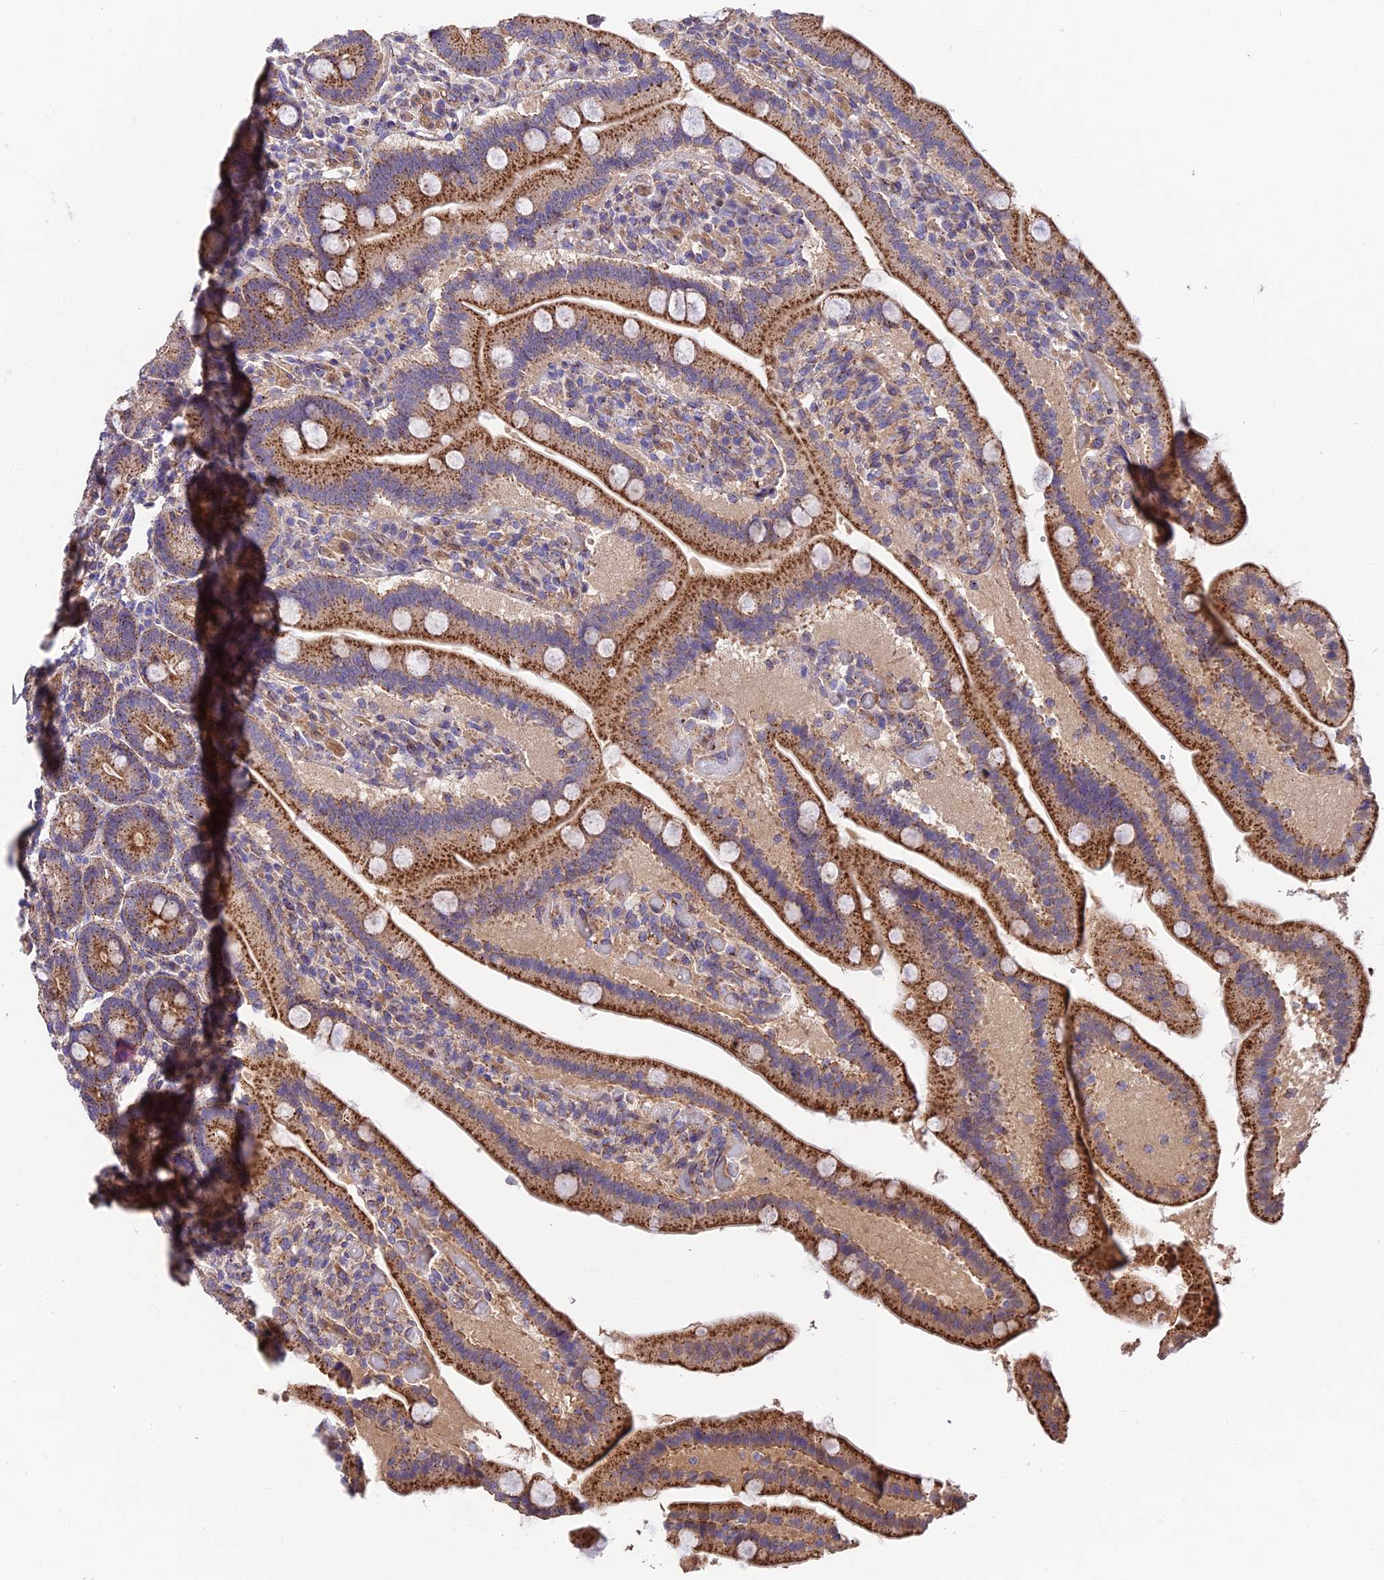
{"staining": {"intensity": "strong", "quantity": ">75%", "location": "cytoplasmic/membranous"}, "tissue": "duodenum", "cell_type": "Glandular cells", "image_type": "normal", "snomed": [{"axis": "morphology", "description": "Normal tissue, NOS"}, {"axis": "topography", "description": "Duodenum"}], "caption": "DAB (3,3'-diaminobenzidine) immunohistochemical staining of unremarkable duodenum demonstrates strong cytoplasmic/membranous protein positivity in about >75% of glandular cells. The protein is stained brown, and the nuclei are stained in blue (DAB IHC with brightfield microscopy, high magnification).", "gene": "QRFP", "patient": {"sex": "female", "age": 62}}